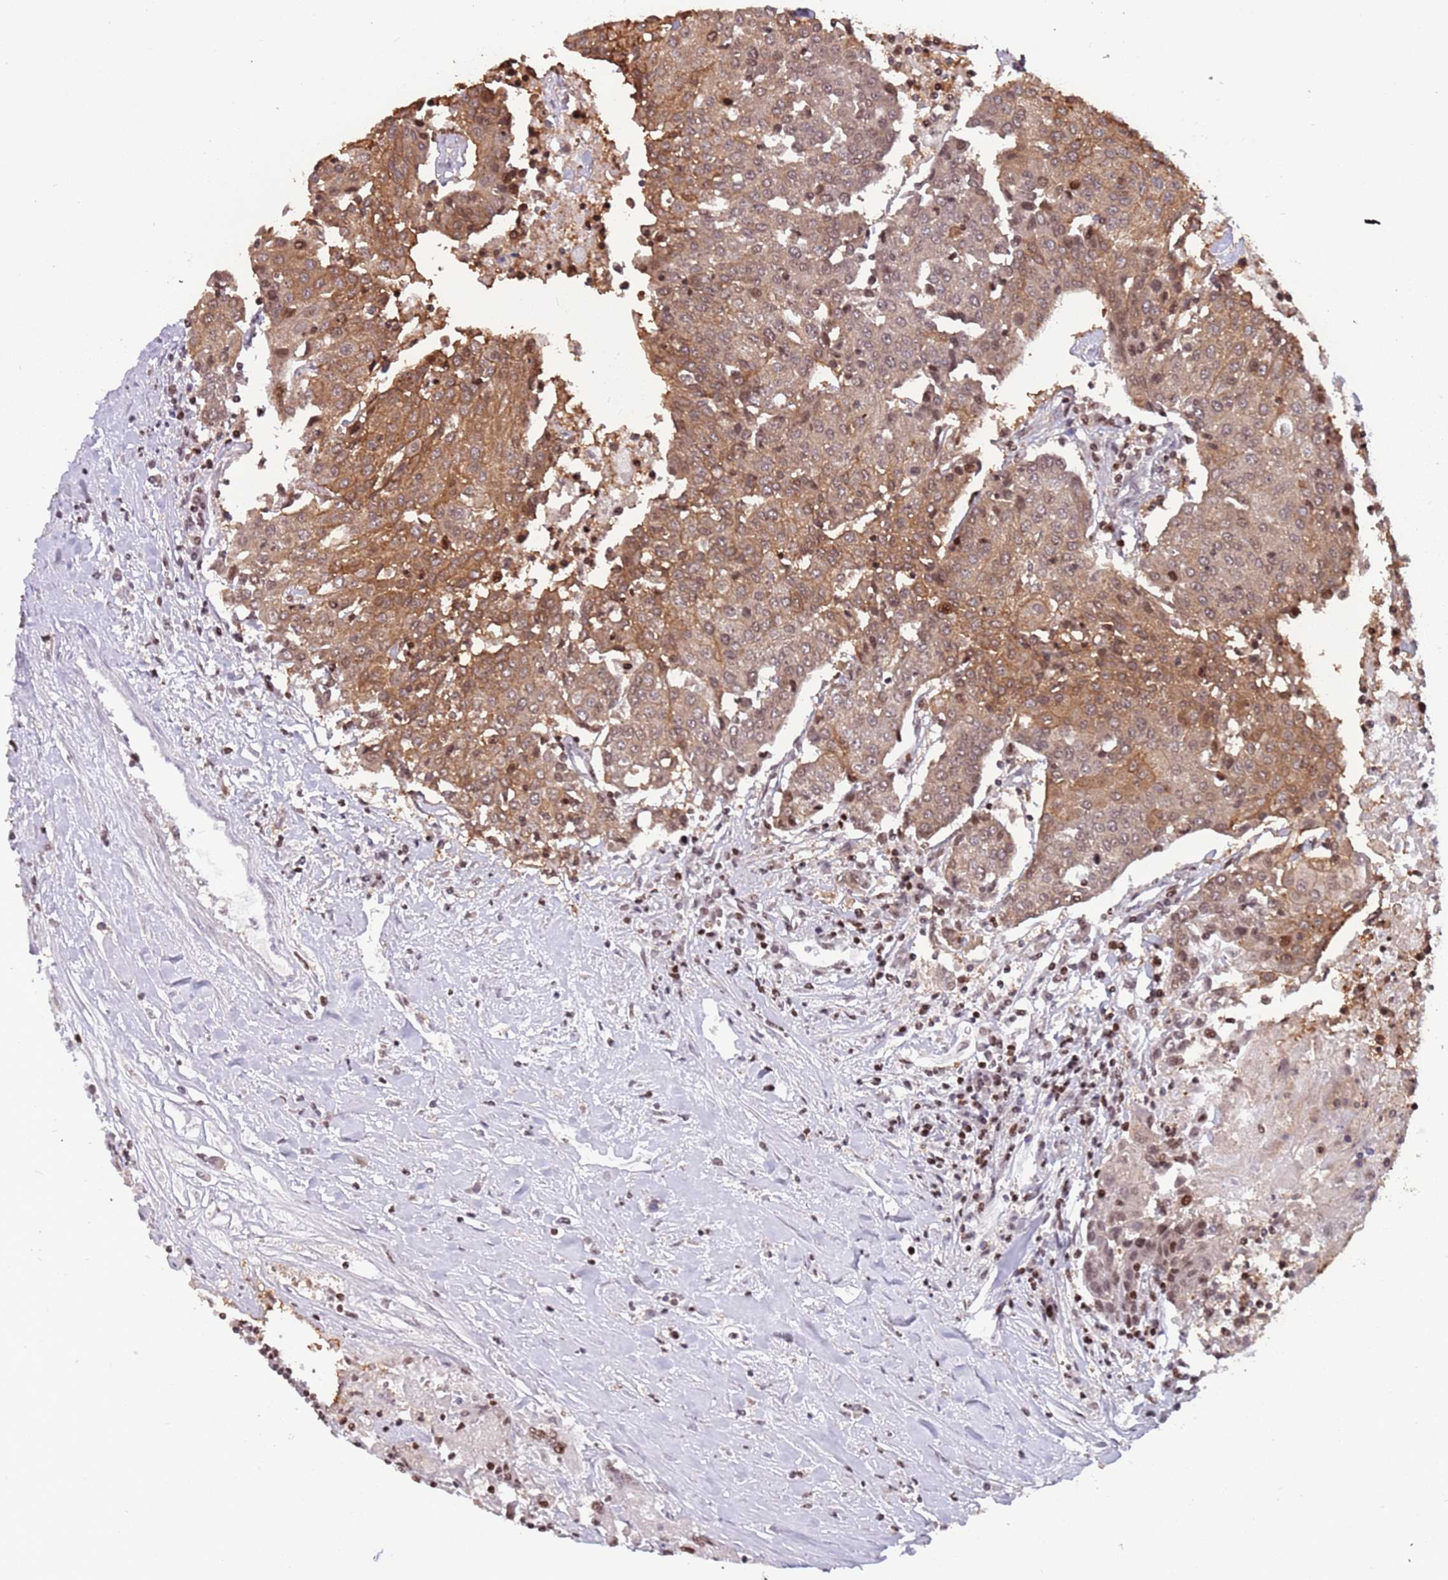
{"staining": {"intensity": "moderate", "quantity": ">75%", "location": "cytoplasmic/membranous"}, "tissue": "urothelial cancer", "cell_type": "Tumor cells", "image_type": "cancer", "snomed": [{"axis": "morphology", "description": "Urothelial carcinoma, High grade"}, {"axis": "topography", "description": "Urinary bladder"}], "caption": "Protein staining shows moderate cytoplasmic/membranous staining in approximately >75% of tumor cells in urothelial cancer.", "gene": "ARHGEF5", "patient": {"sex": "female", "age": 85}}